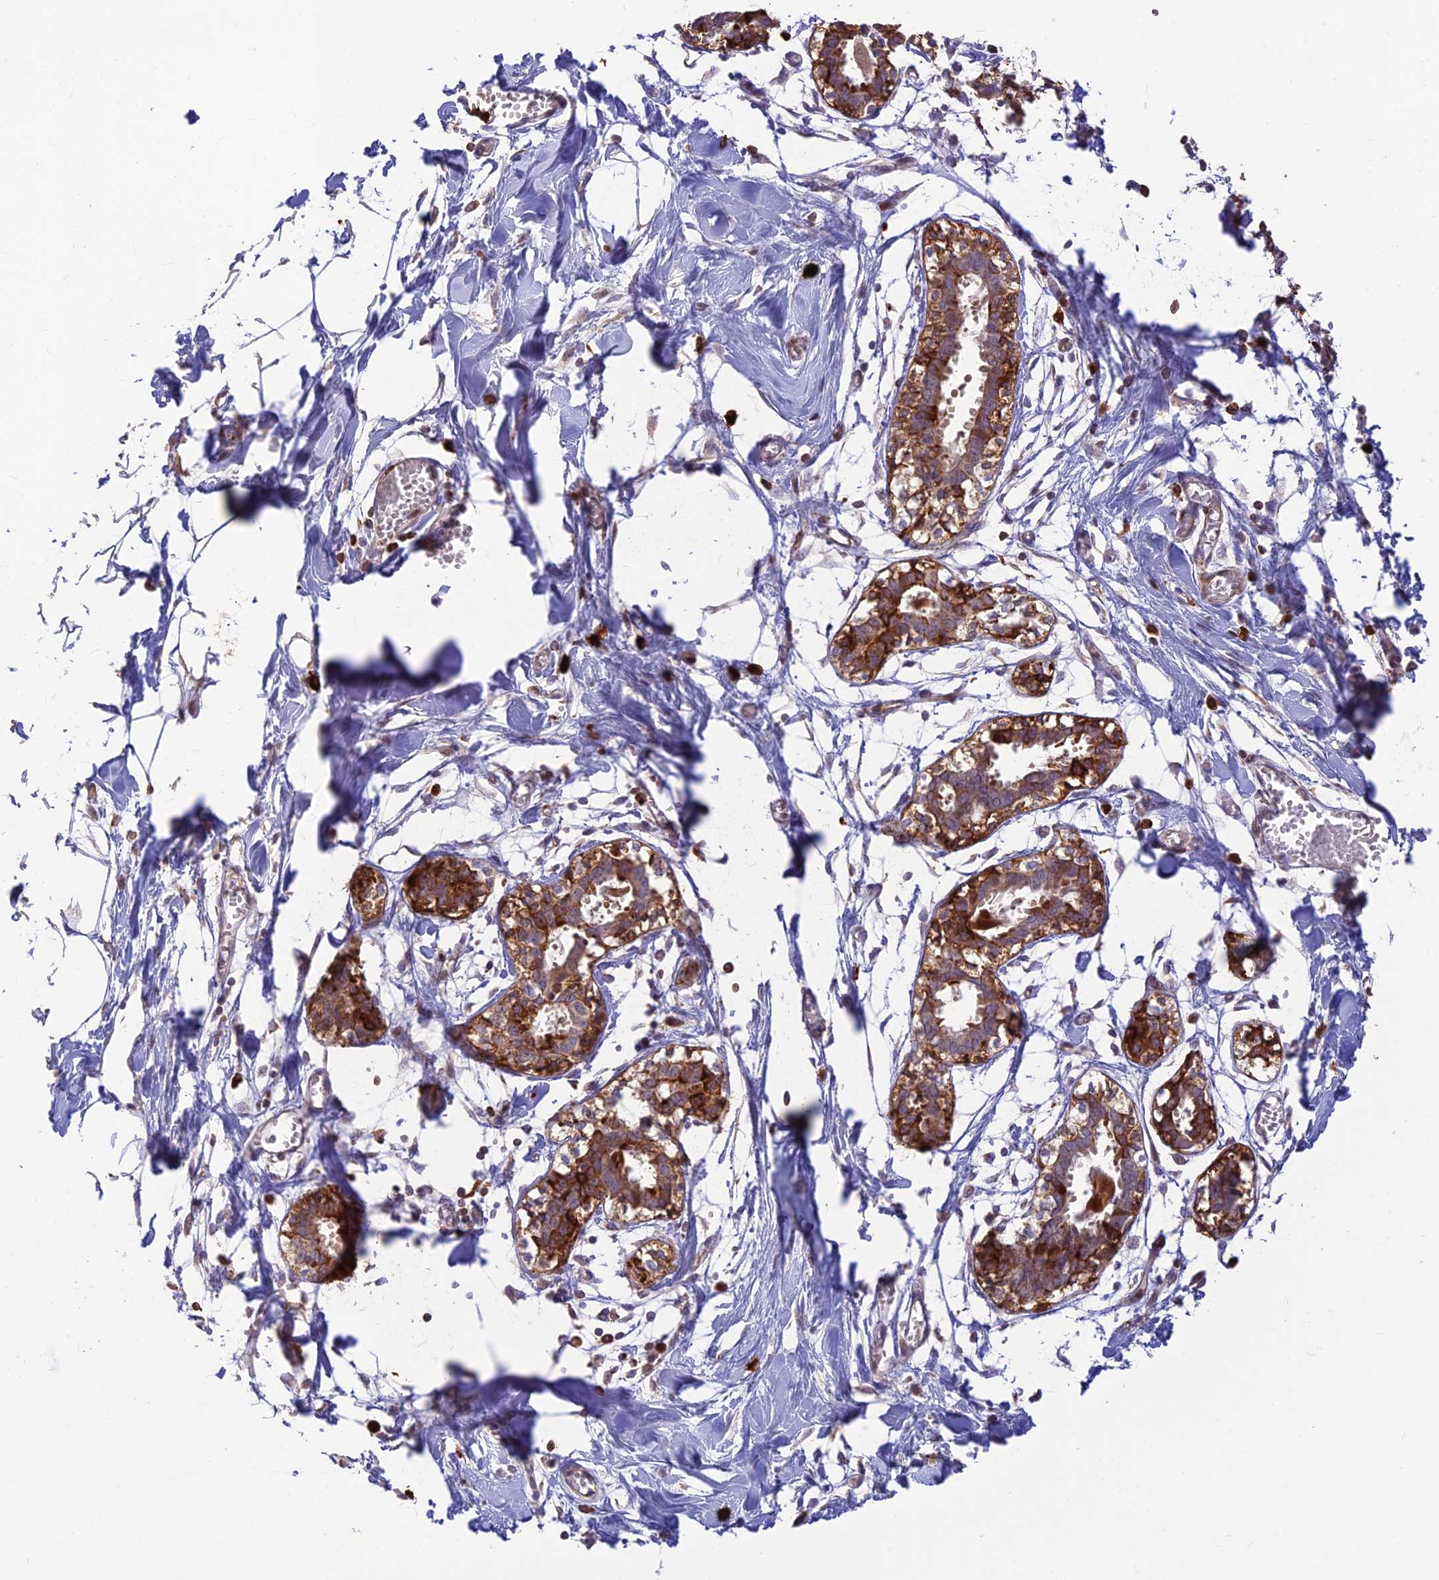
{"staining": {"intensity": "negative", "quantity": "none", "location": "none"}, "tissue": "breast", "cell_type": "Adipocytes", "image_type": "normal", "snomed": [{"axis": "morphology", "description": "Normal tissue, NOS"}, {"axis": "topography", "description": "Breast"}], "caption": "IHC micrograph of normal breast stained for a protein (brown), which reveals no expression in adipocytes.", "gene": "ASPDH", "patient": {"sex": "female", "age": 27}}